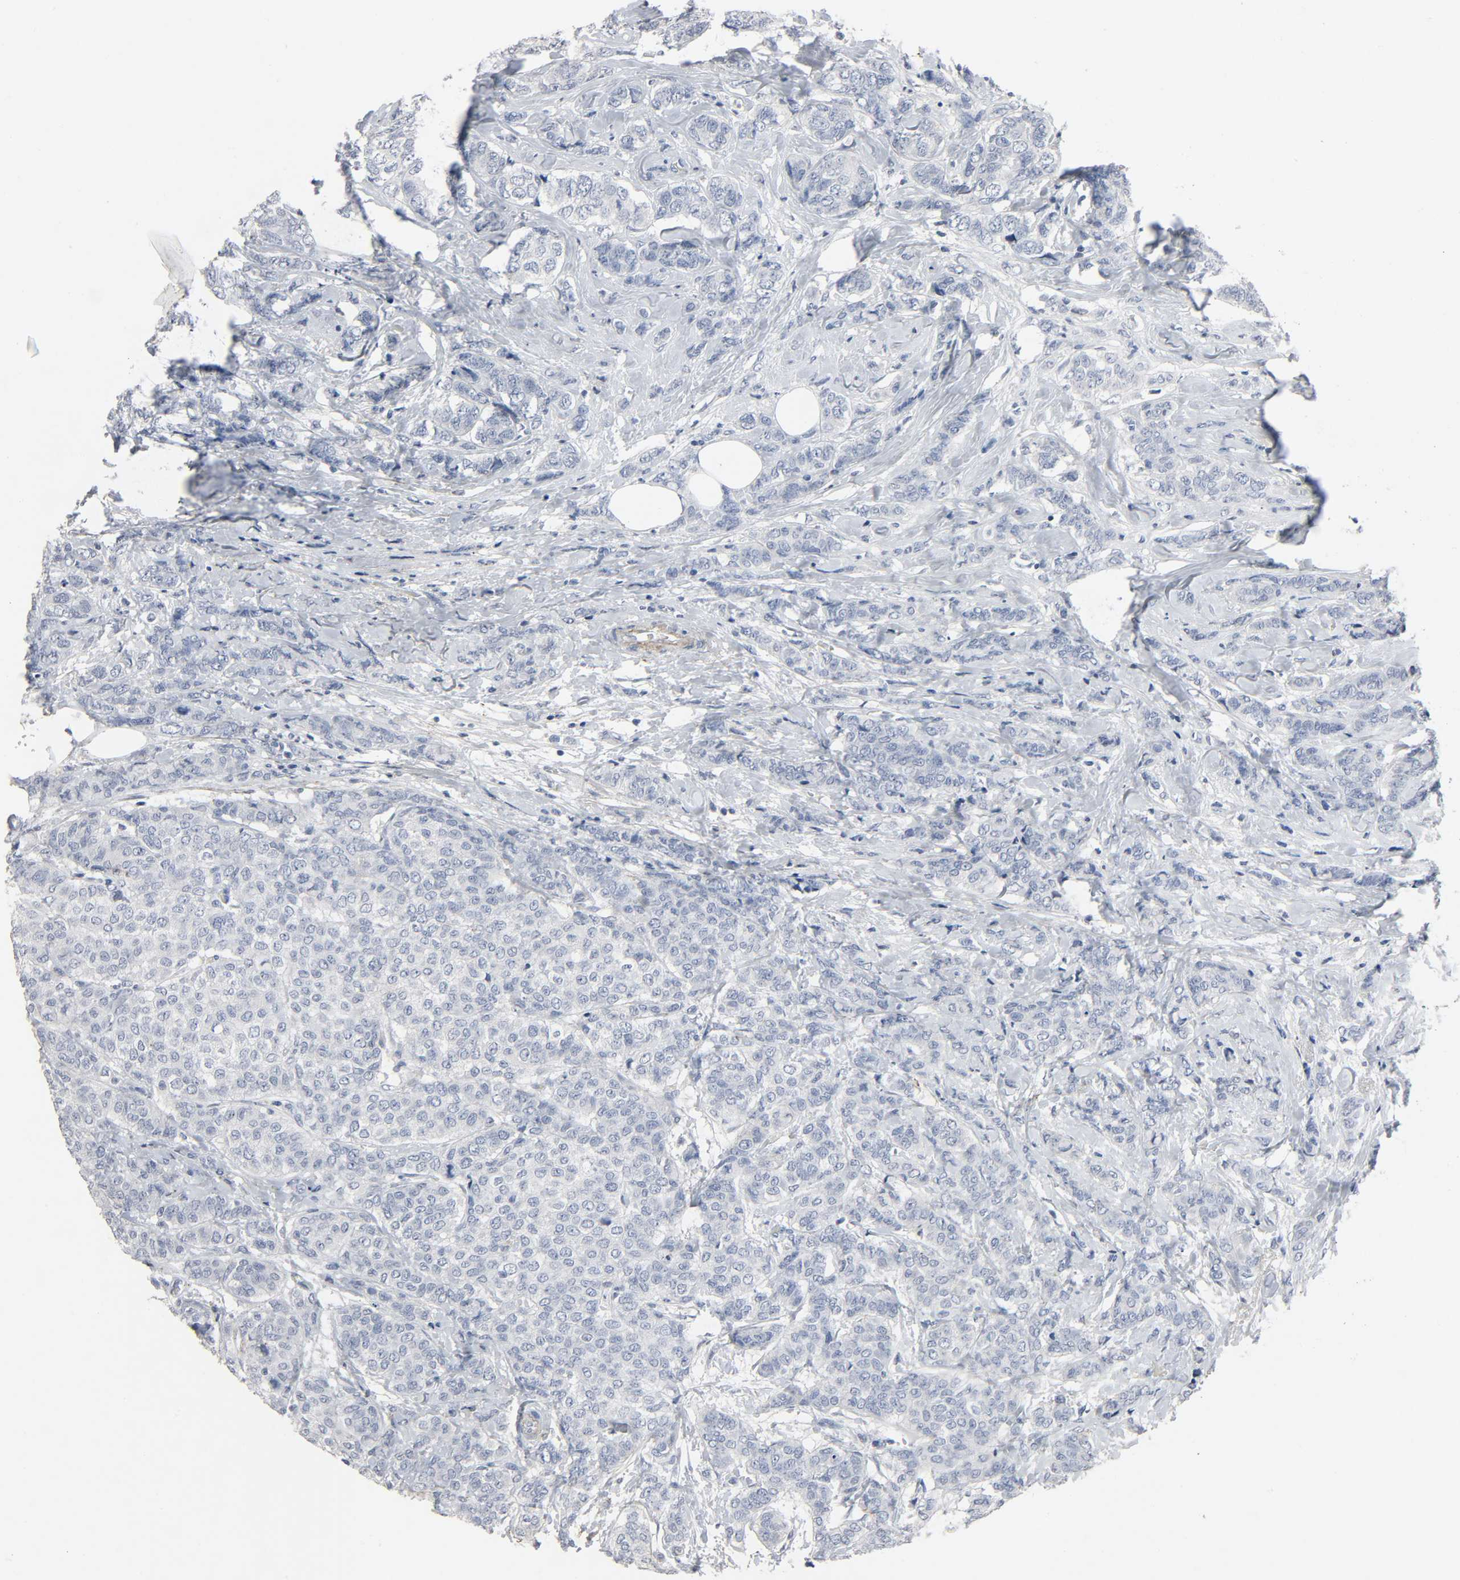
{"staining": {"intensity": "negative", "quantity": "none", "location": "none"}, "tissue": "breast cancer", "cell_type": "Tumor cells", "image_type": "cancer", "snomed": [{"axis": "morphology", "description": "Lobular carcinoma"}, {"axis": "topography", "description": "Breast"}], "caption": "Photomicrograph shows no protein expression in tumor cells of breast lobular carcinoma tissue. (DAB IHC, high magnification).", "gene": "FBLN5", "patient": {"sex": "female", "age": 60}}